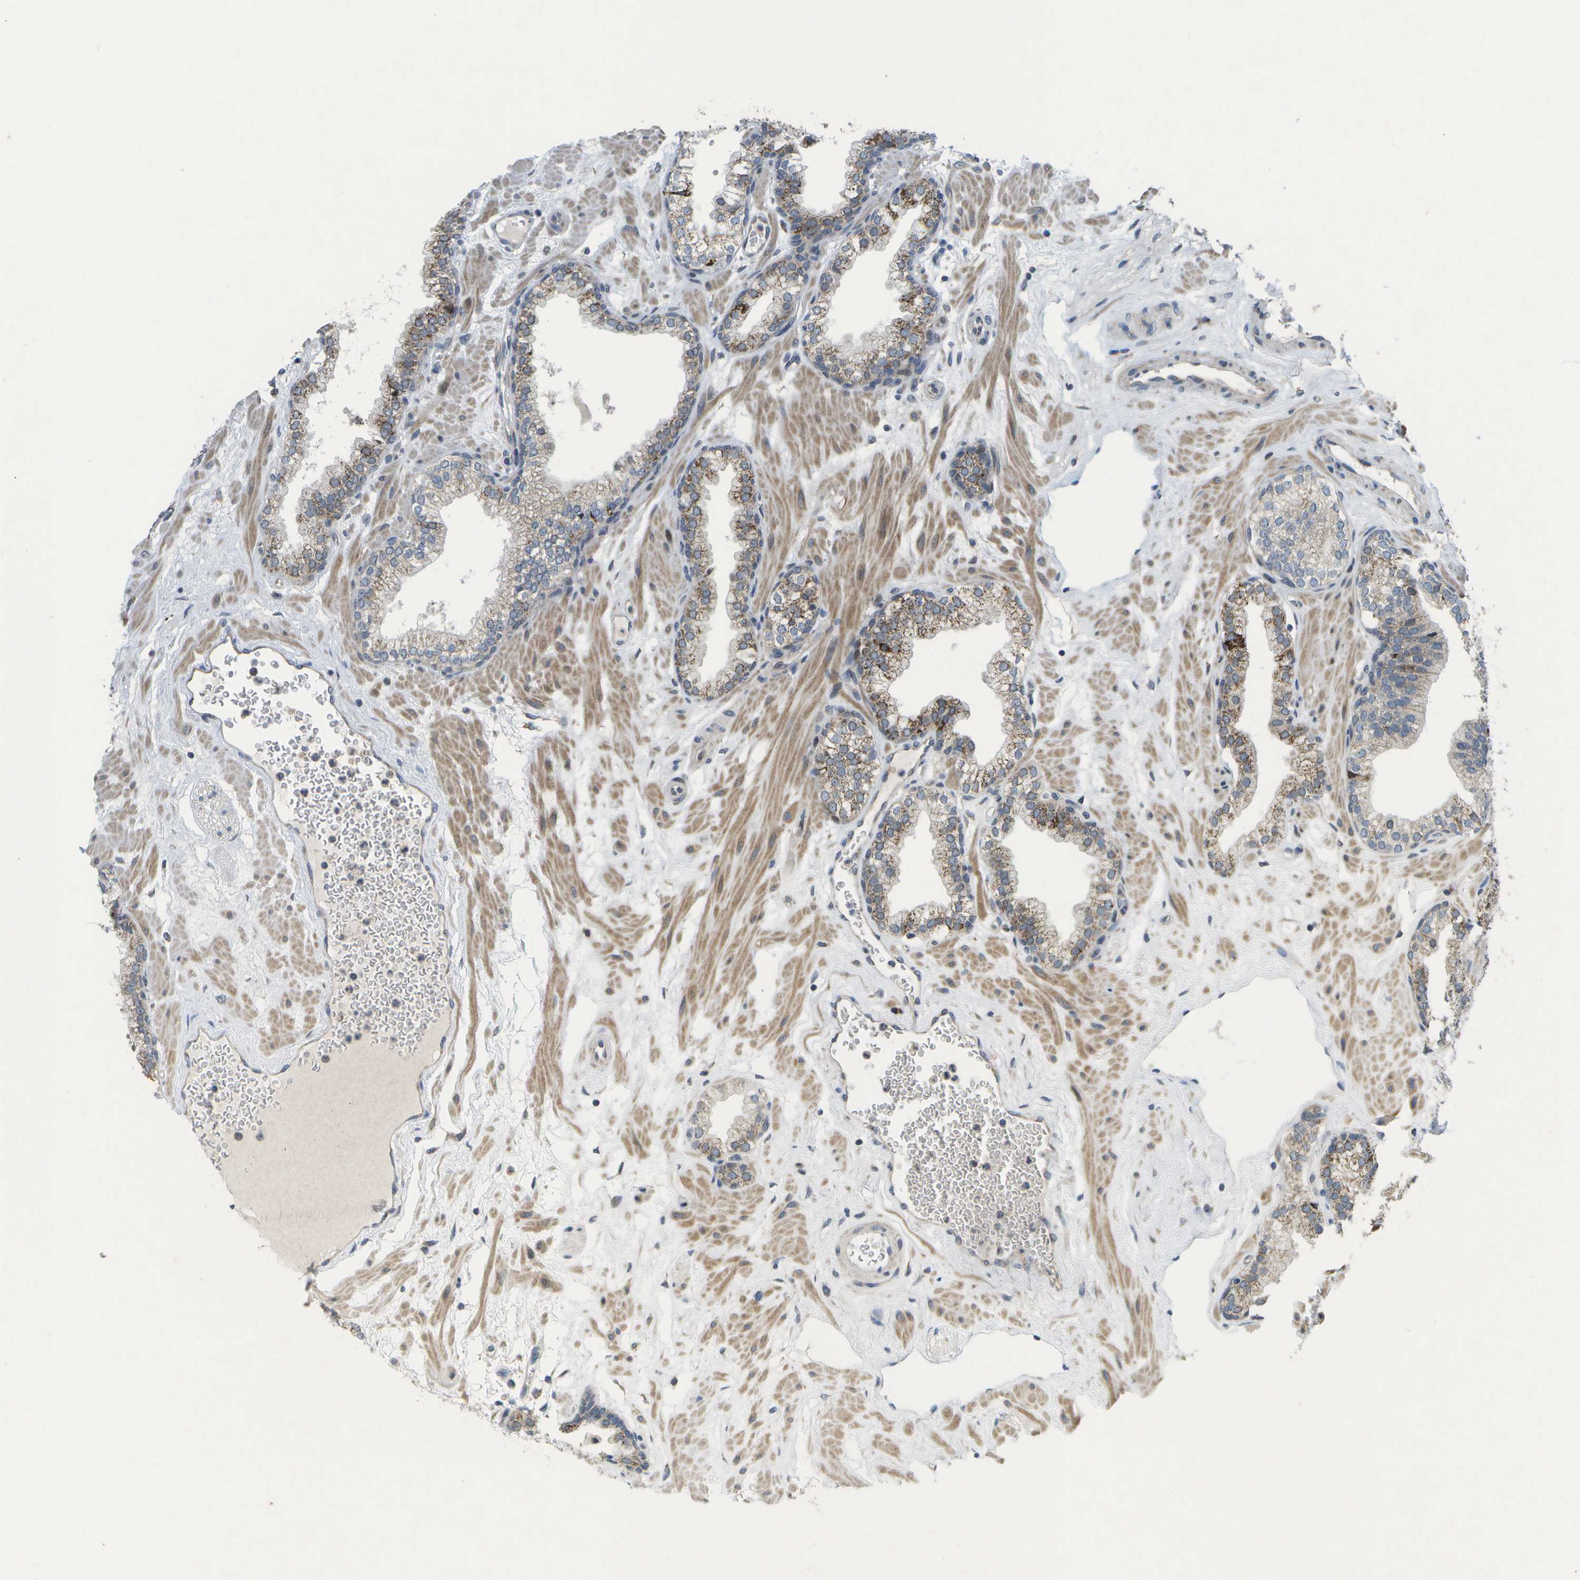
{"staining": {"intensity": "moderate", "quantity": "25%-75%", "location": "cytoplasmic/membranous,nuclear"}, "tissue": "prostate", "cell_type": "Glandular cells", "image_type": "normal", "snomed": [{"axis": "morphology", "description": "Normal tissue, NOS"}, {"axis": "morphology", "description": "Urothelial carcinoma, Low grade"}, {"axis": "topography", "description": "Urinary bladder"}, {"axis": "topography", "description": "Prostate"}], "caption": "DAB immunohistochemical staining of benign human prostate reveals moderate cytoplasmic/membranous,nuclear protein staining in approximately 25%-75% of glandular cells.", "gene": "HADHA", "patient": {"sex": "male", "age": 60}}